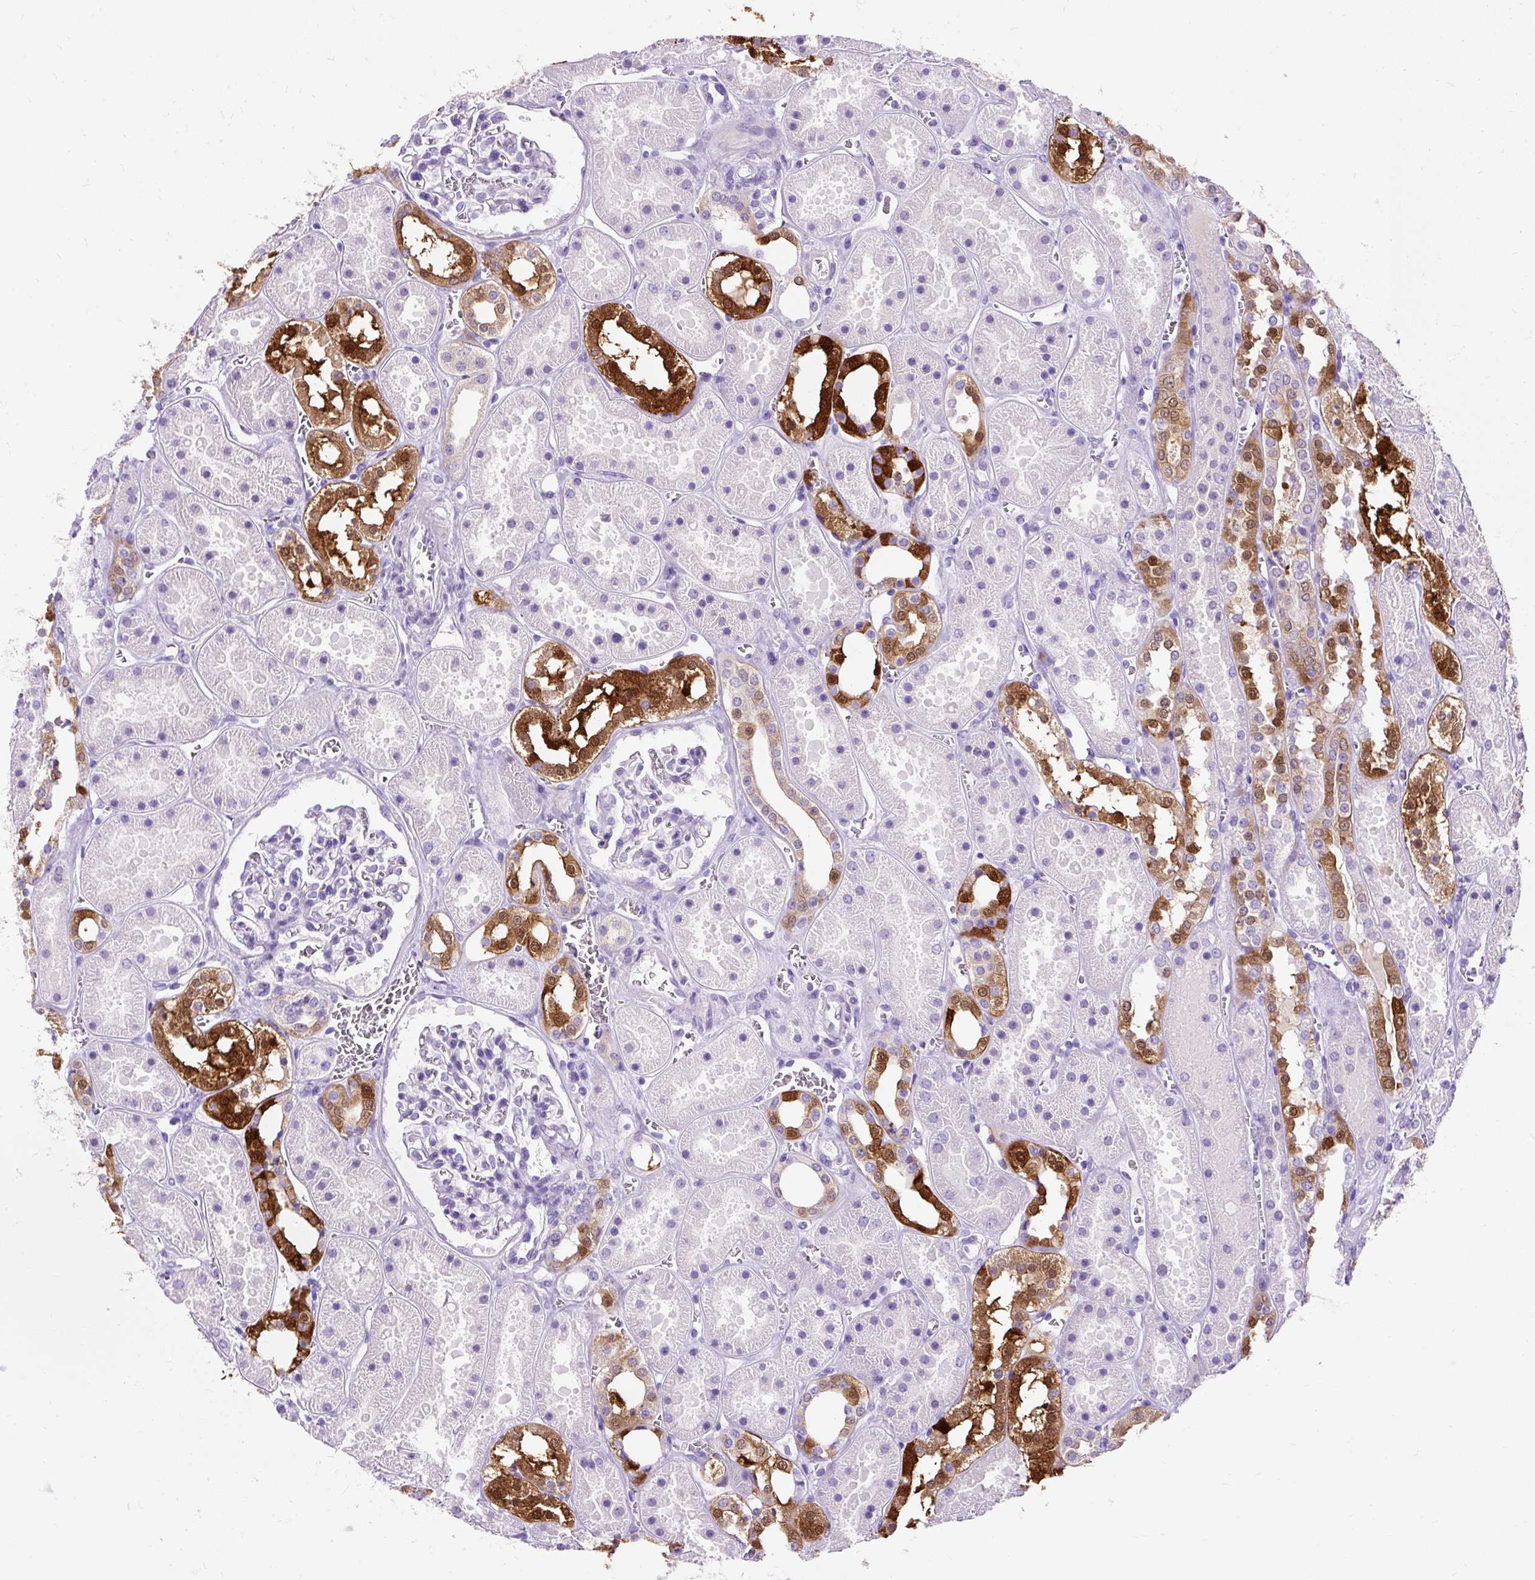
{"staining": {"intensity": "negative", "quantity": "none", "location": "none"}, "tissue": "kidney", "cell_type": "Cells in glomeruli", "image_type": "normal", "snomed": [{"axis": "morphology", "description": "Normal tissue, NOS"}, {"axis": "topography", "description": "Kidney"}], "caption": "This histopathology image is of normal kidney stained with immunohistochemistry to label a protein in brown with the nuclei are counter-stained blue. There is no positivity in cells in glomeruli.", "gene": "PVALB", "patient": {"sex": "female", "age": 41}}